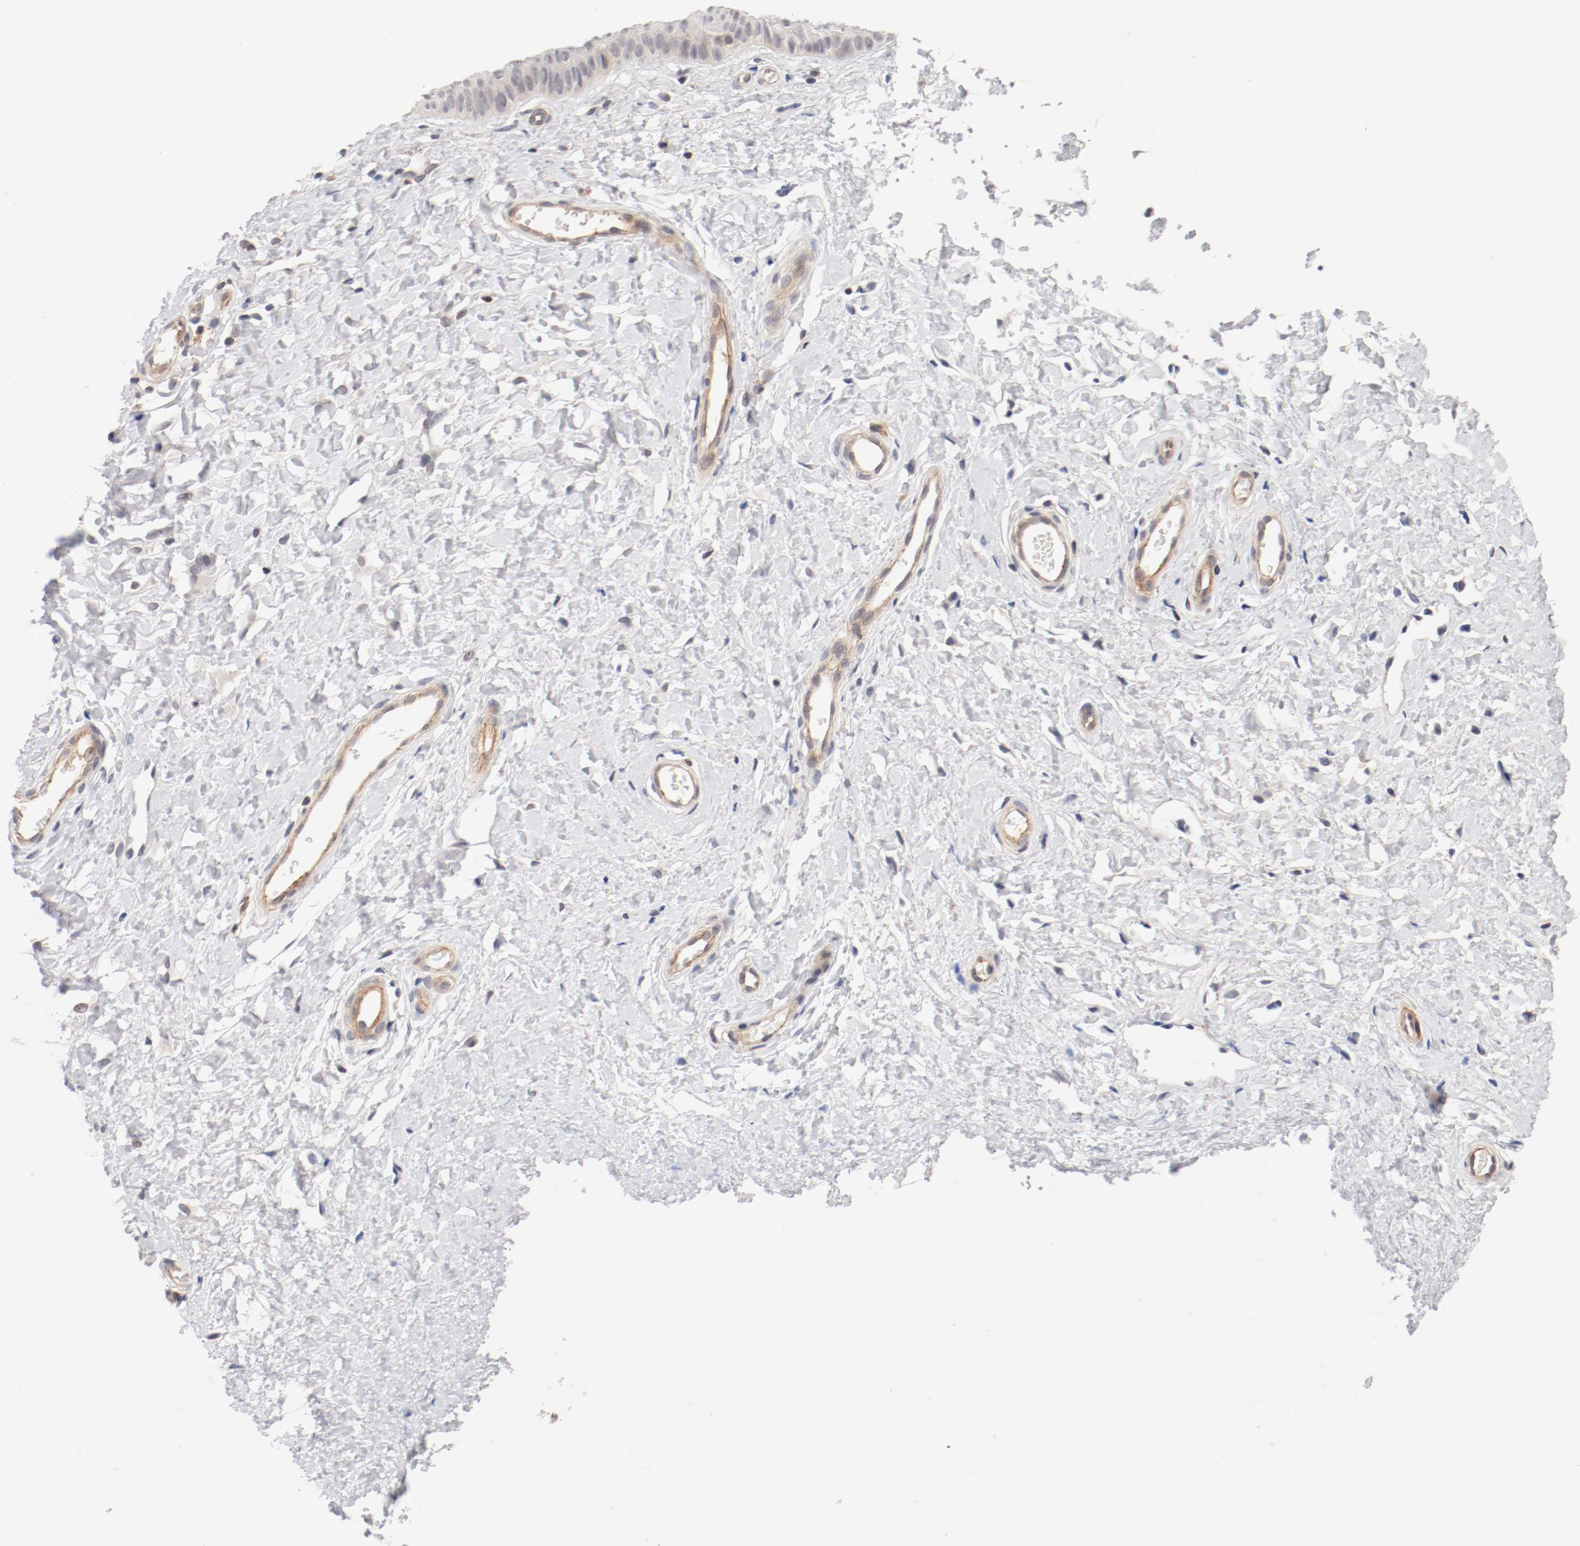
{"staining": {"intensity": "moderate", "quantity": ">75%", "location": "cytoplasmic/membranous"}, "tissue": "cervix", "cell_type": "Glandular cells", "image_type": "normal", "snomed": [{"axis": "morphology", "description": "Normal tissue, NOS"}, {"axis": "topography", "description": "Cervix"}], "caption": "Unremarkable cervix was stained to show a protein in brown. There is medium levels of moderate cytoplasmic/membranous positivity in approximately >75% of glandular cells.", "gene": "ZNF267", "patient": {"sex": "female", "age": 55}}